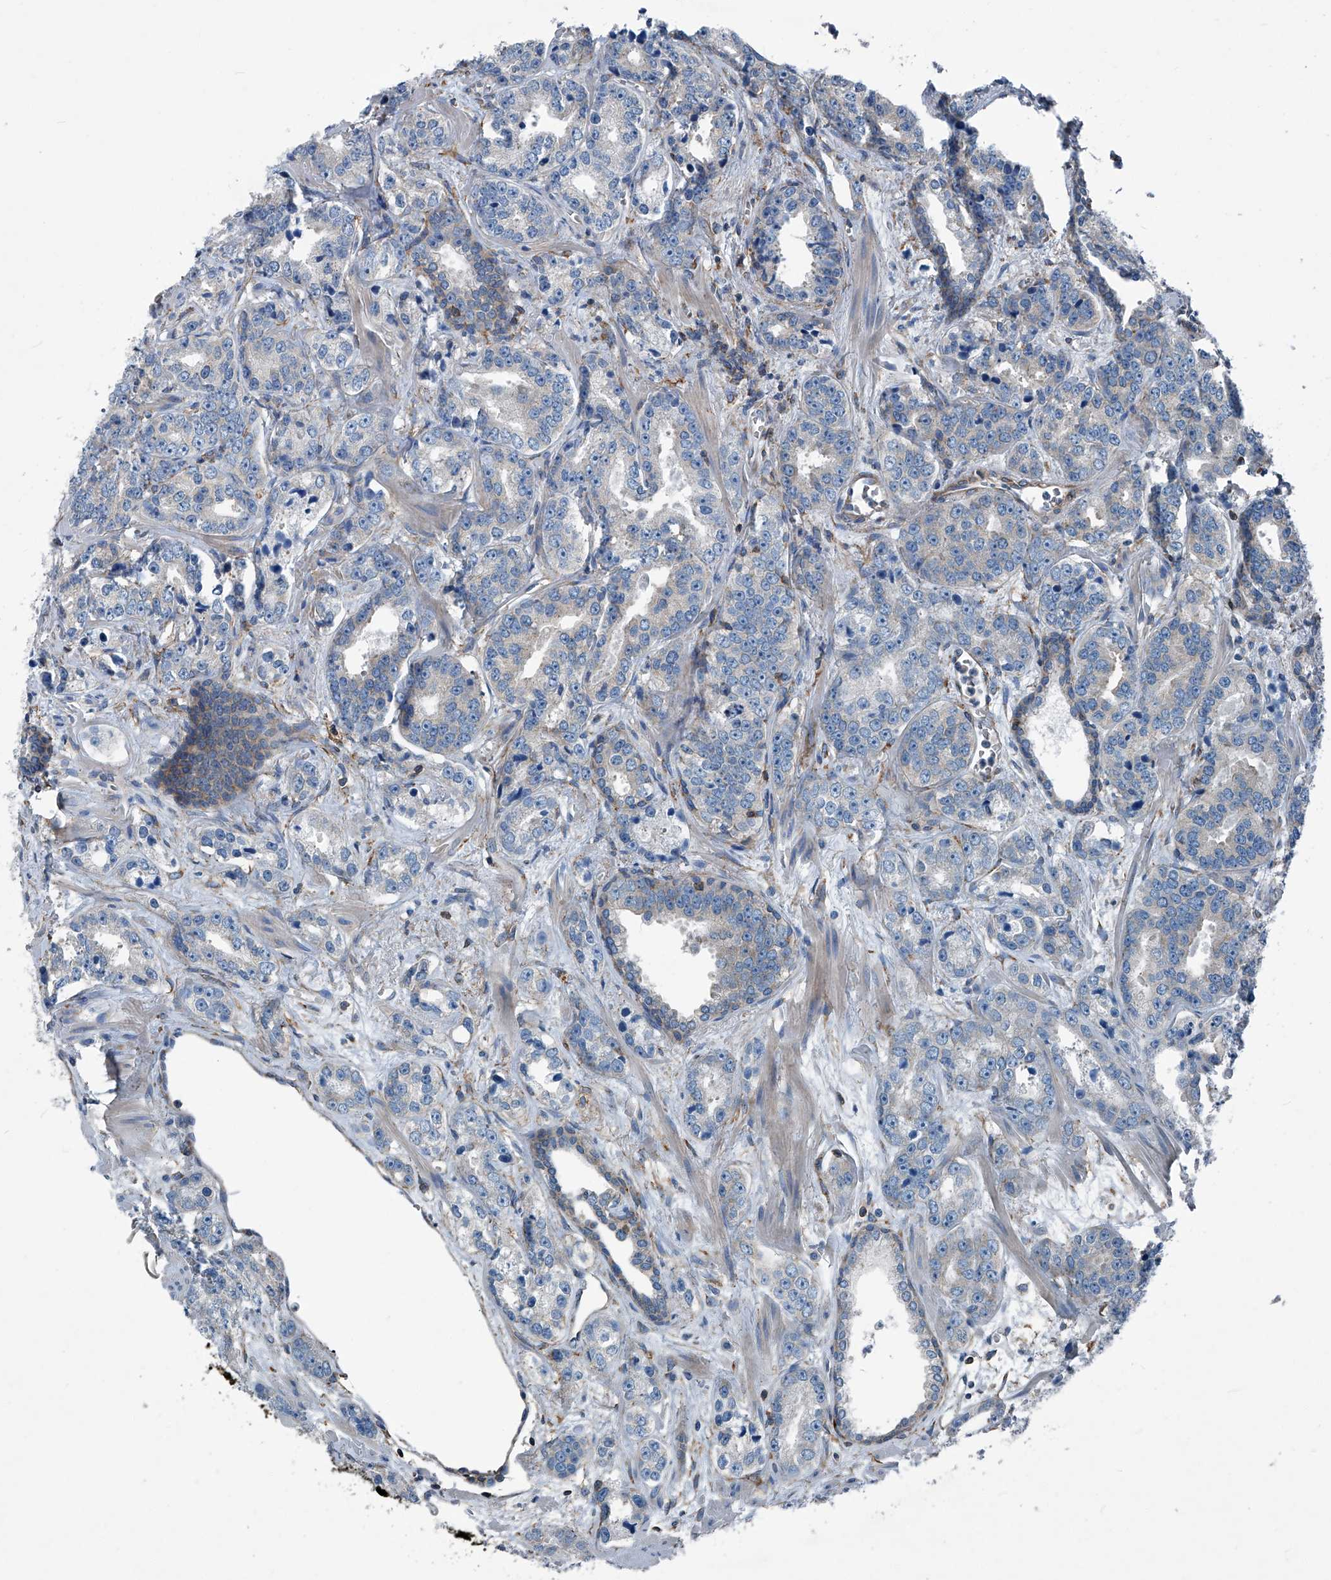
{"staining": {"intensity": "weak", "quantity": "<25%", "location": "cytoplasmic/membranous"}, "tissue": "prostate cancer", "cell_type": "Tumor cells", "image_type": "cancer", "snomed": [{"axis": "morphology", "description": "Adenocarcinoma, High grade"}, {"axis": "topography", "description": "Prostate"}], "caption": "This is a image of immunohistochemistry (IHC) staining of prostate cancer (high-grade adenocarcinoma), which shows no positivity in tumor cells. The staining was performed using DAB to visualize the protein expression in brown, while the nuclei were stained in blue with hematoxylin (Magnification: 20x).", "gene": "SEPTIN7", "patient": {"sex": "male", "age": 62}}